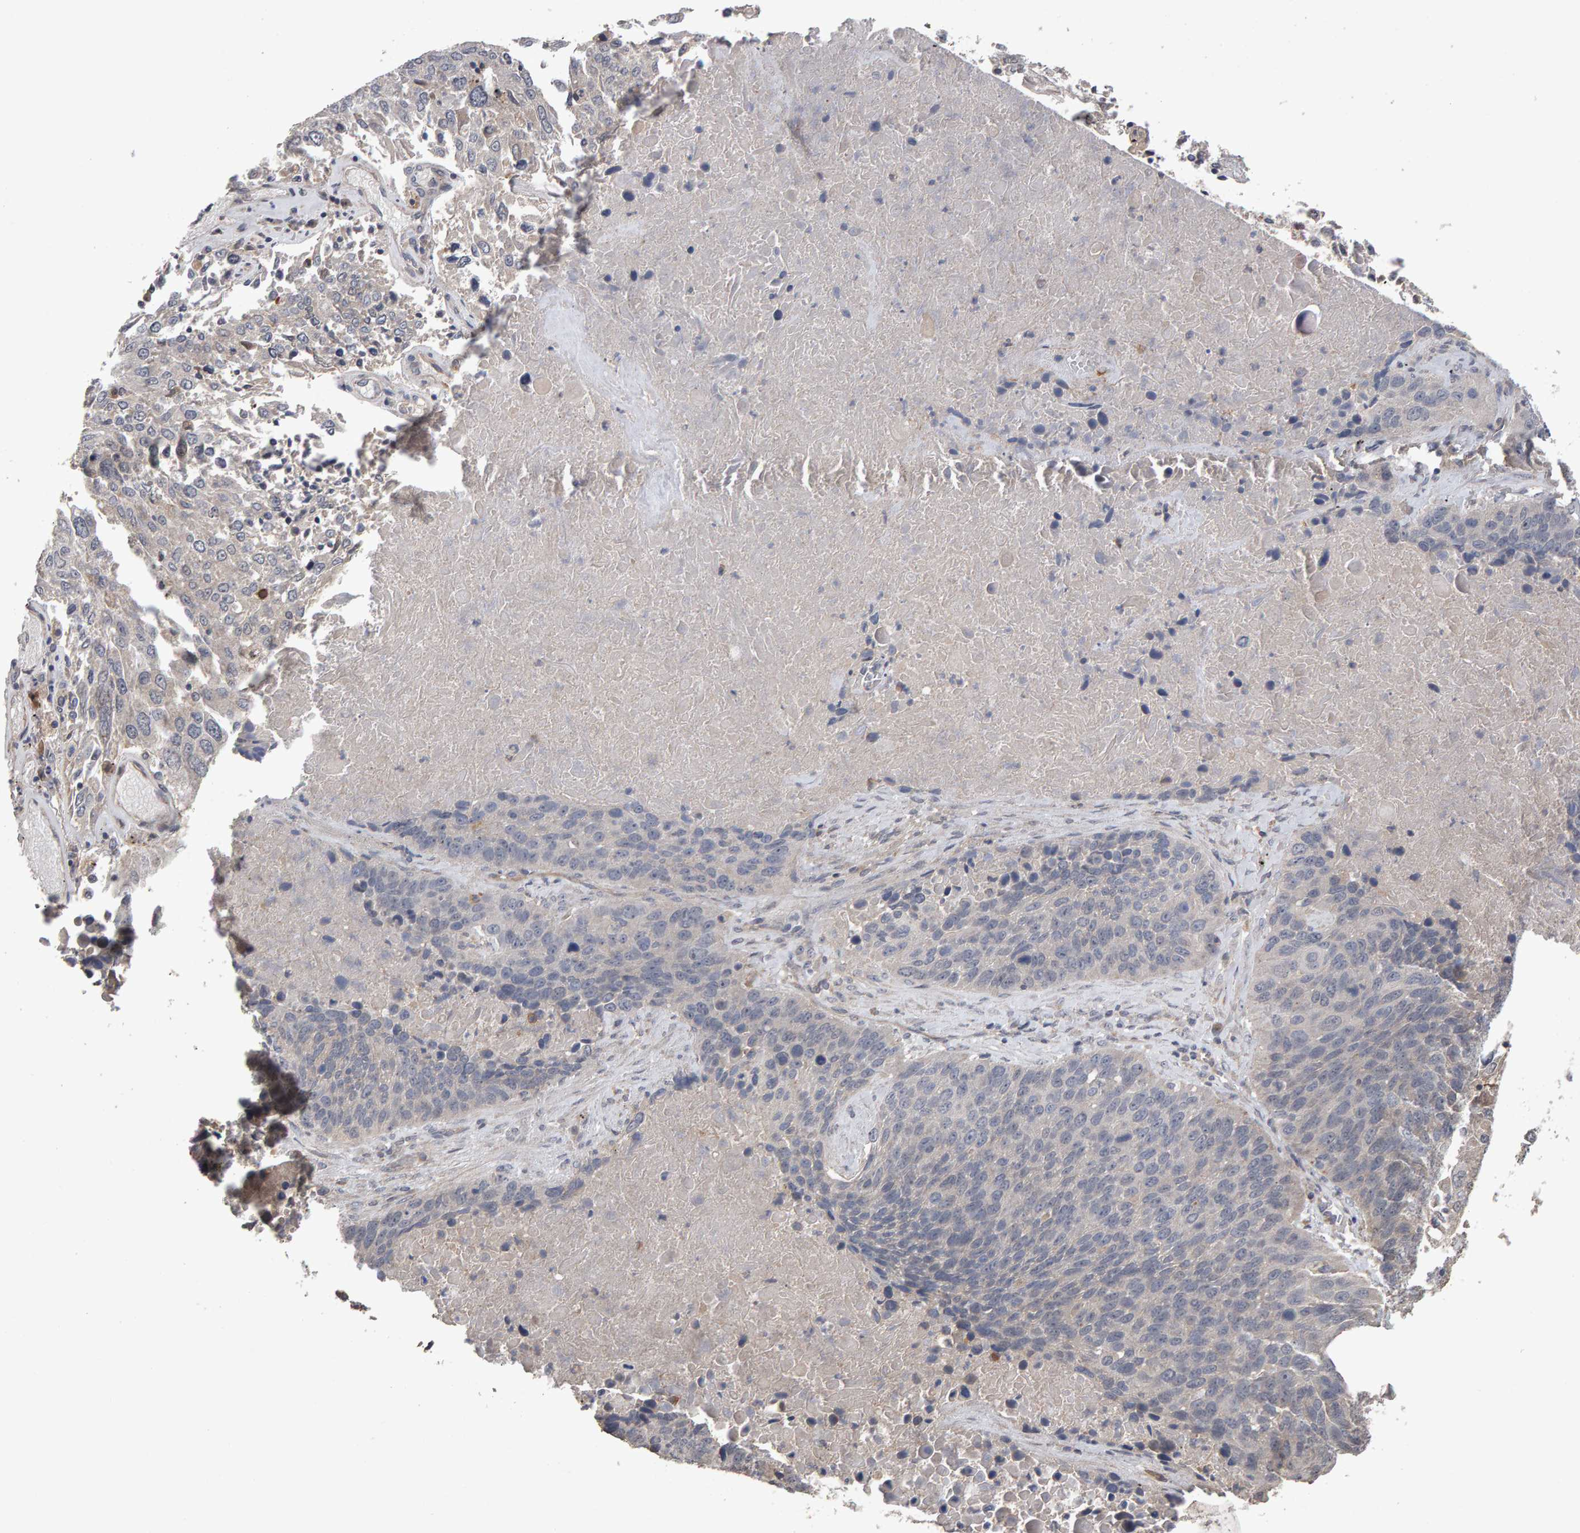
{"staining": {"intensity": "negative", "quantity": "none", "location": "none"}, "tissue": "lung cancer", "cell_type": "Tumor cells", "image_type": "cancer", "snomed": [{"axis": "morphology", "description": "Squamous cell carcinoma, NOS"}, {"axis": "topography", "description": "Lung"}], "caption": "A high-resolution micrograph shows immunohistochemistry (IHC) staining of lung cancer (squamous cell carcinoma), which reveals no significant positivity in tumor cells.", "gene": "COASY", "patient": {"sex": "male", "age": 65}}